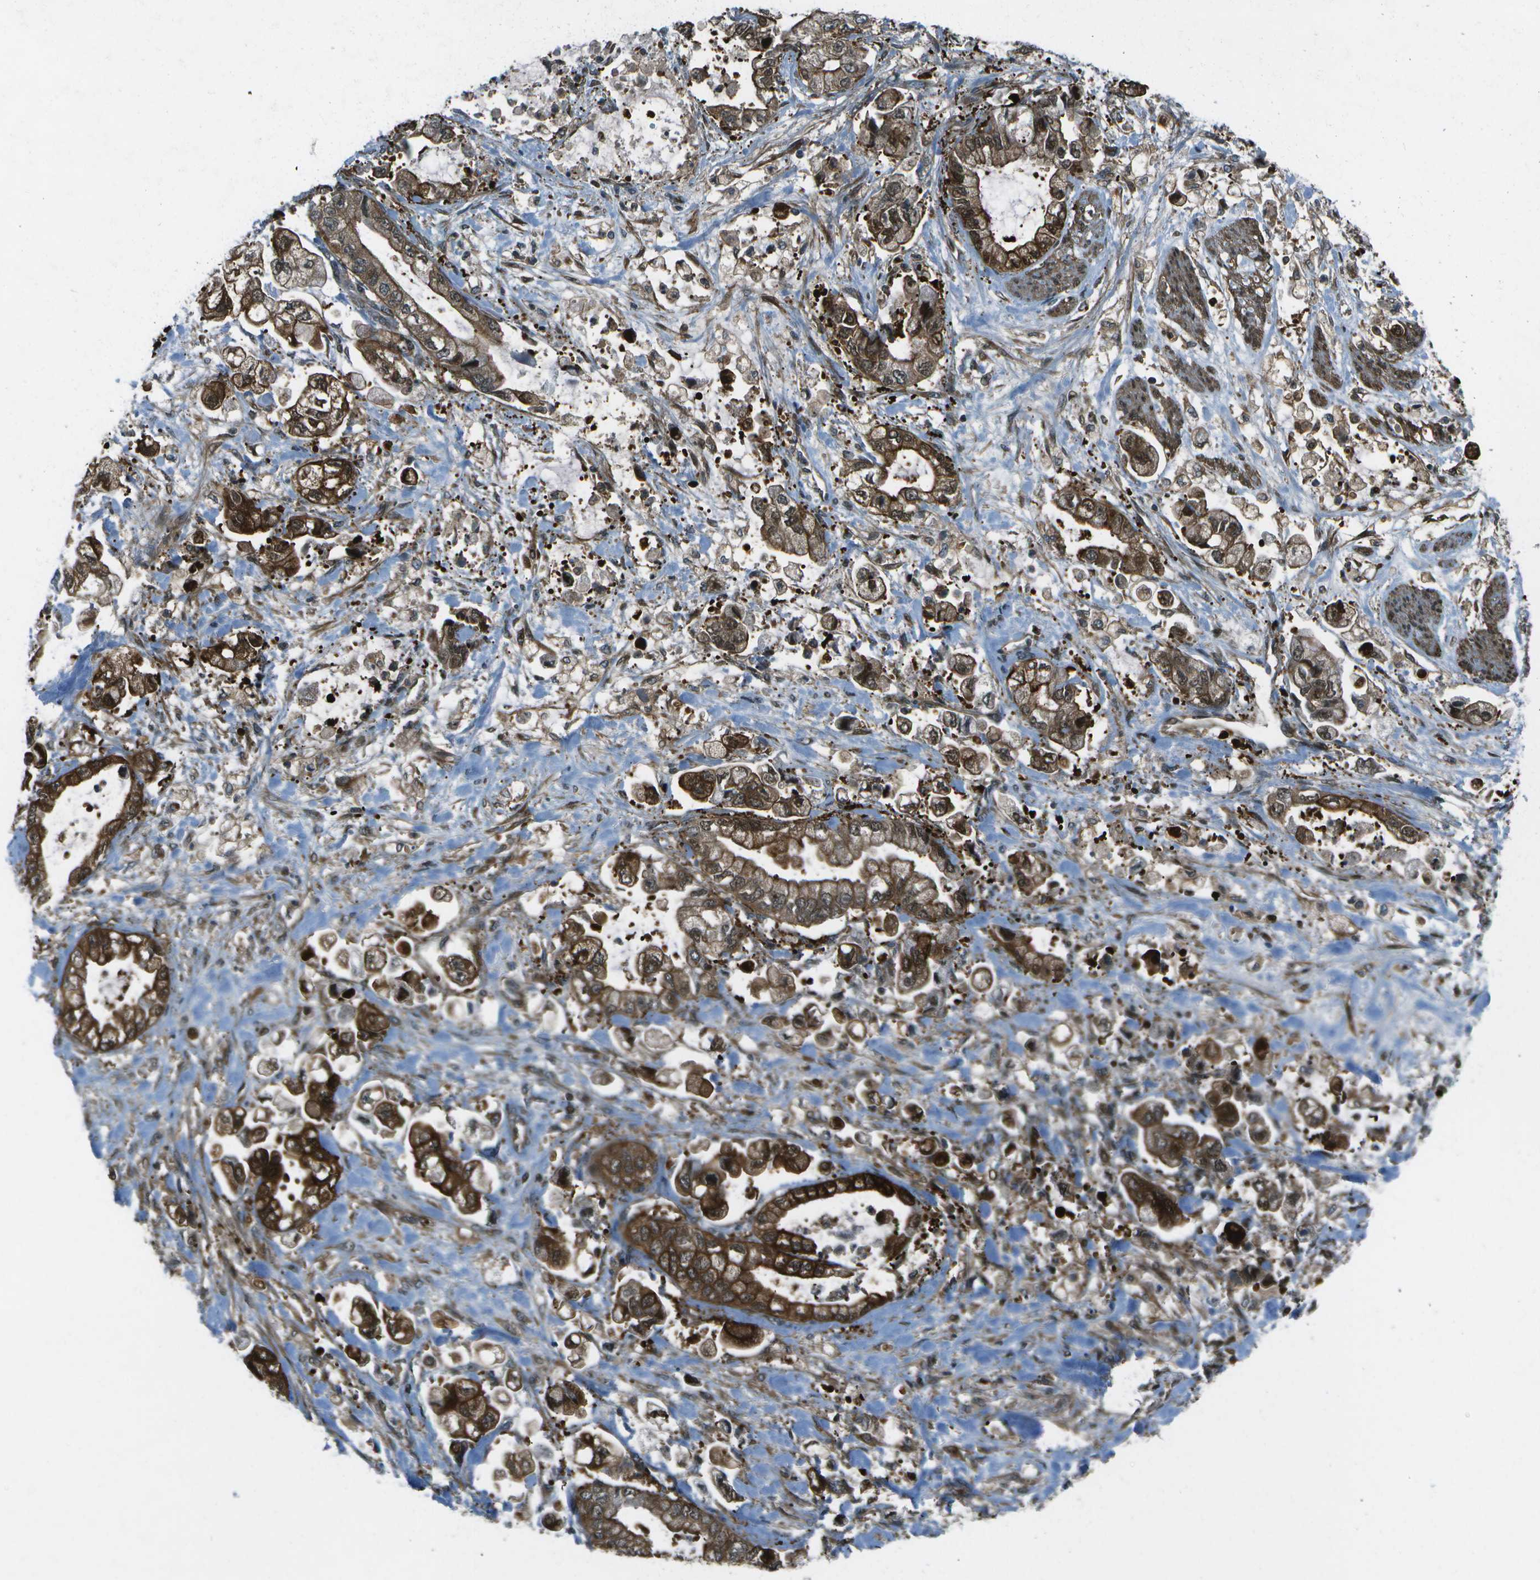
{"staining": {"intensity": "strong", "quantity": ">75%", "location": "cytoplasmic/membranous"}, "tissue": "stomach cancer", "cell_type": "Tumor cells", "image_type": "cancer", "snomed": [{"axis": "morphology", "description": "Normal tissue, NOS"}, {"axis": "morphology", "description": "Adenocarcinoma, NOS"}, {"axis": "topography", "description": "Stomach"}], "caption": "A brown stain shows strong cytoplasmic/membranous staining of a protein in stomach cancer (adenocarcinoma) tumor cells.", "gene": "TMEM19", "patient": {"sex": "male", "age": 62}}